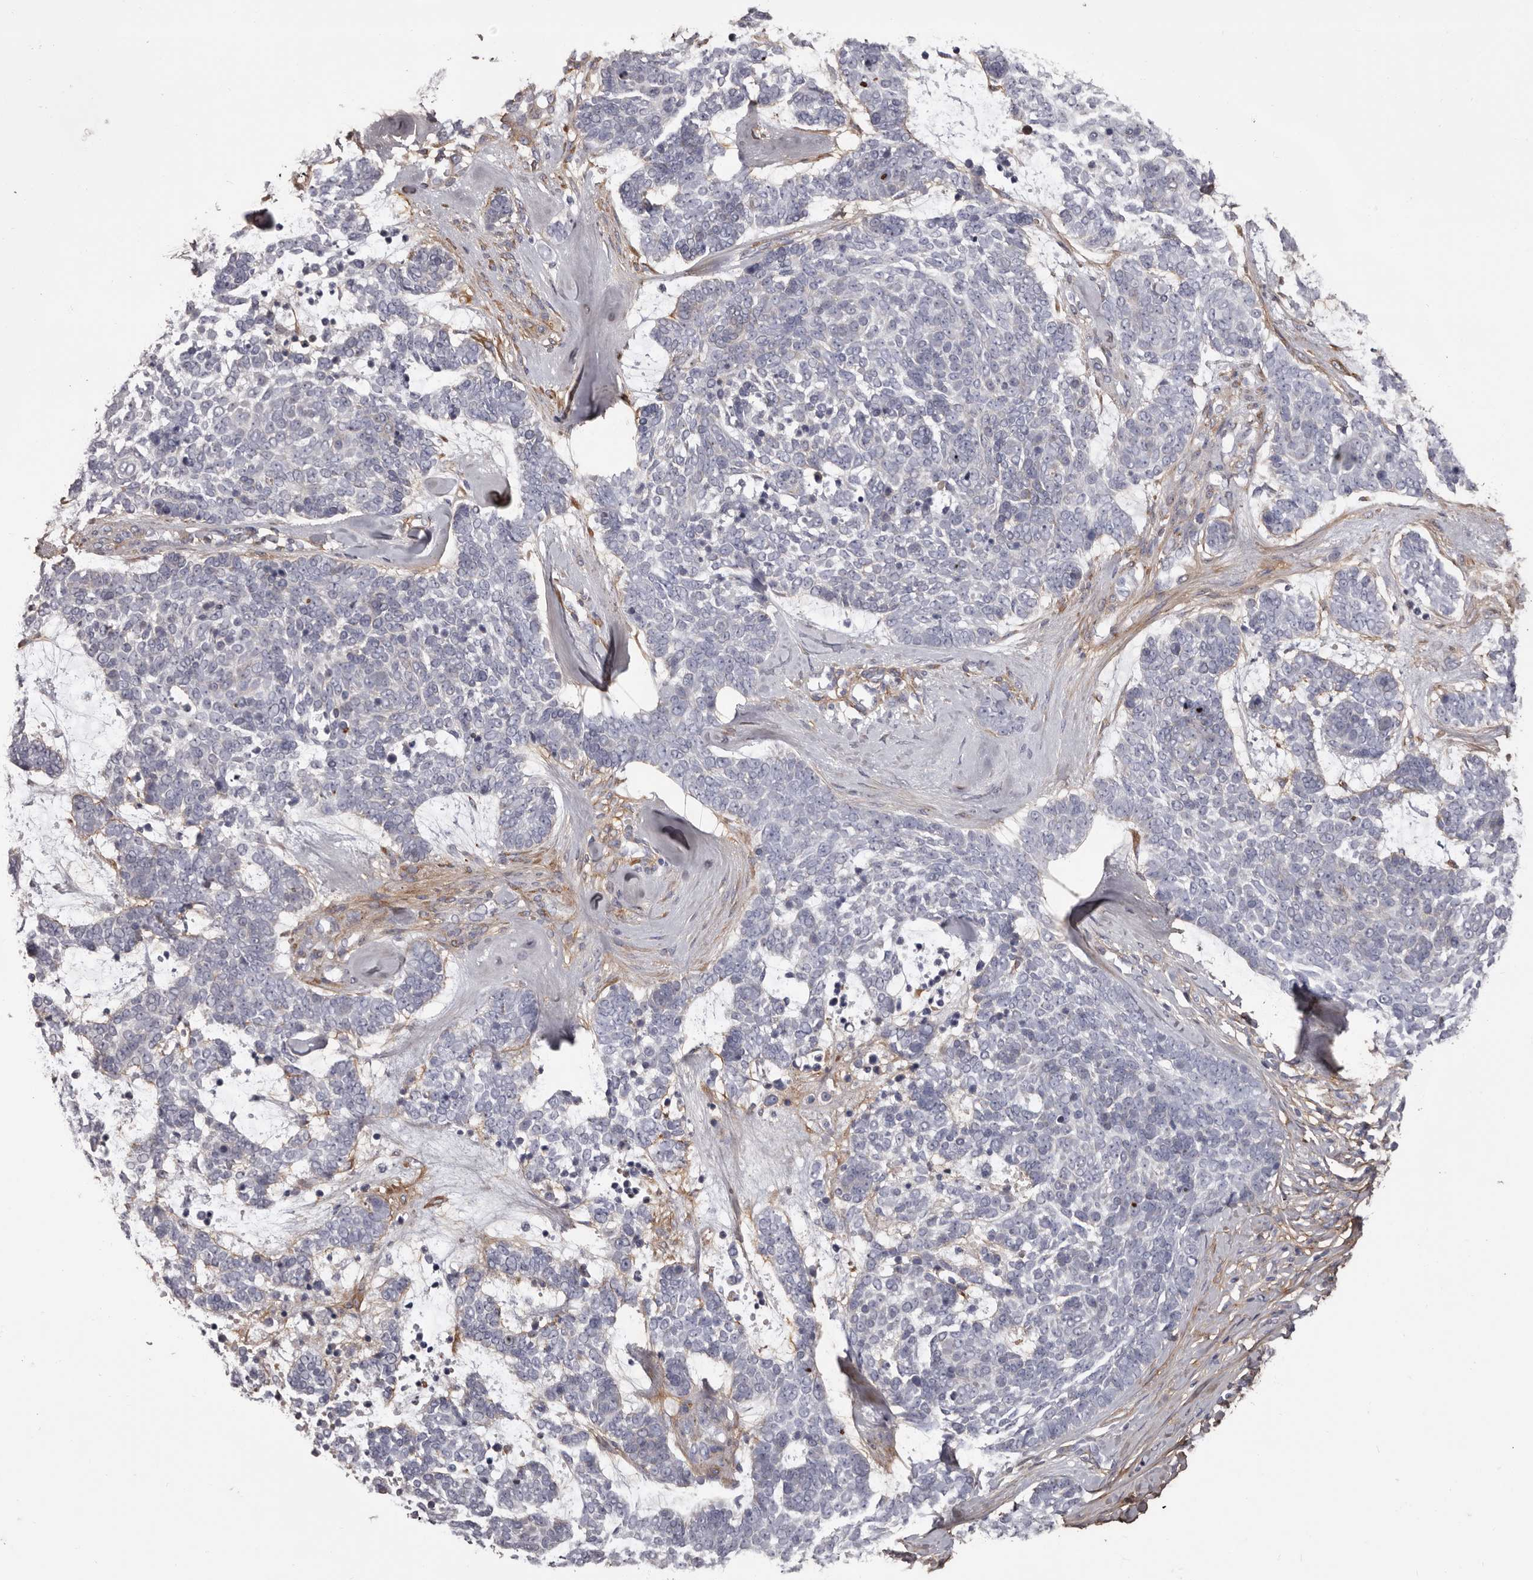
{"staining": {"intensity": "negative", "quantity": "none", "location": "none"}, "tissue": "skin cancer", "cell_type": "Tumor cells", "image_type": "cancer", "snomed": [{"axis": "morphology", "description": "Basal cell carcinoma"}, {"axis": "topography", "description": "Skin"}], "caption": "The histopathology image displays no staining of tumor cells in basal cell carcinoma (skin).", "gene": "COL6A1", "patient": {"sex": "female", "age": 81}}